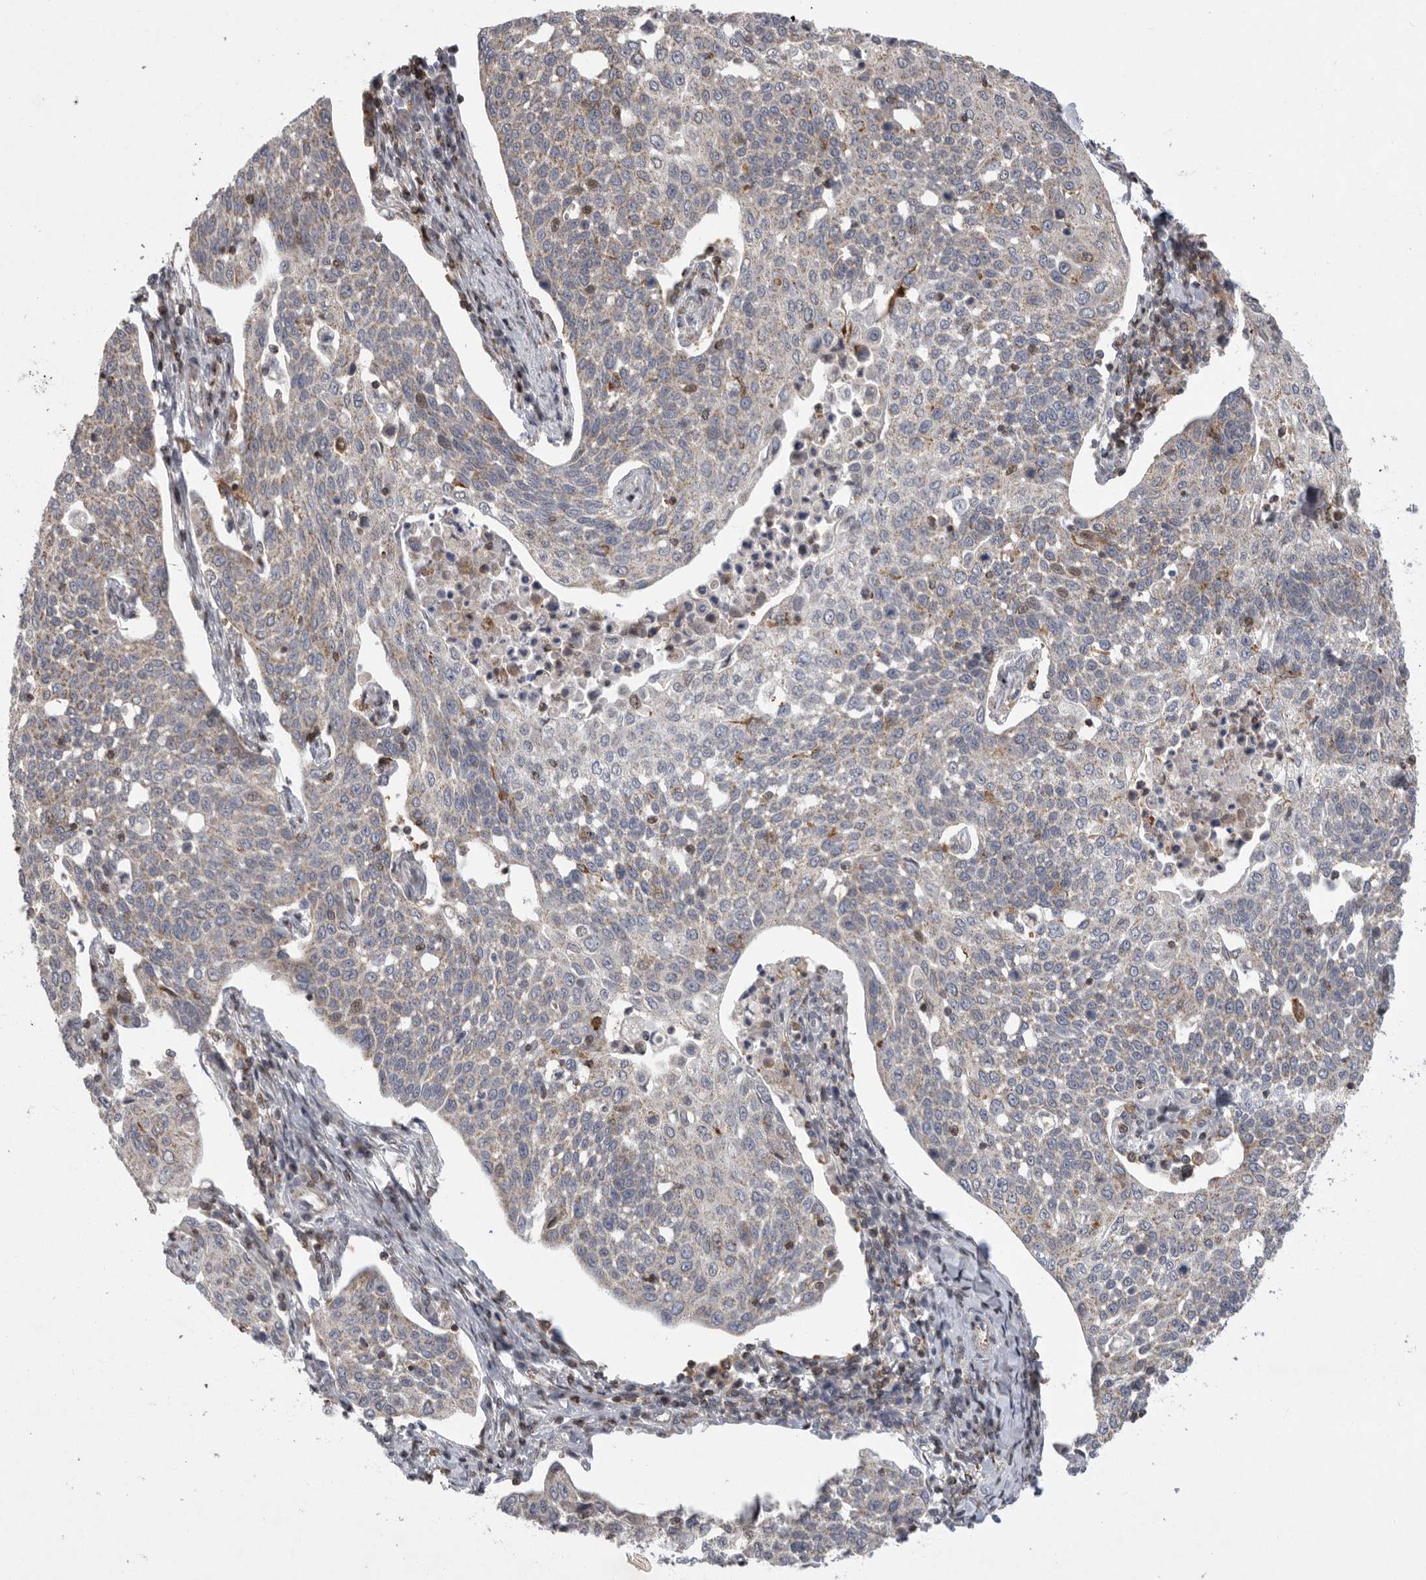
{"staining": {"intensity": "negative", "quantity": "none", "location": "none"}, "tissue": "cervical cancer", "cell_type": "Tumor cells", "image_type": "cancer", "snomed": [{"axis": "morphology", "description": "Squamous cell carcinoma, NOS"}, {"axis": "topography", "description": "Cervix"}], "caption": "Cervical cancer stained for a protein using IHC exhibits no expression tumor cells.", "gene": "MPZL1", "patient": {"sex": "female", "age": 34}}